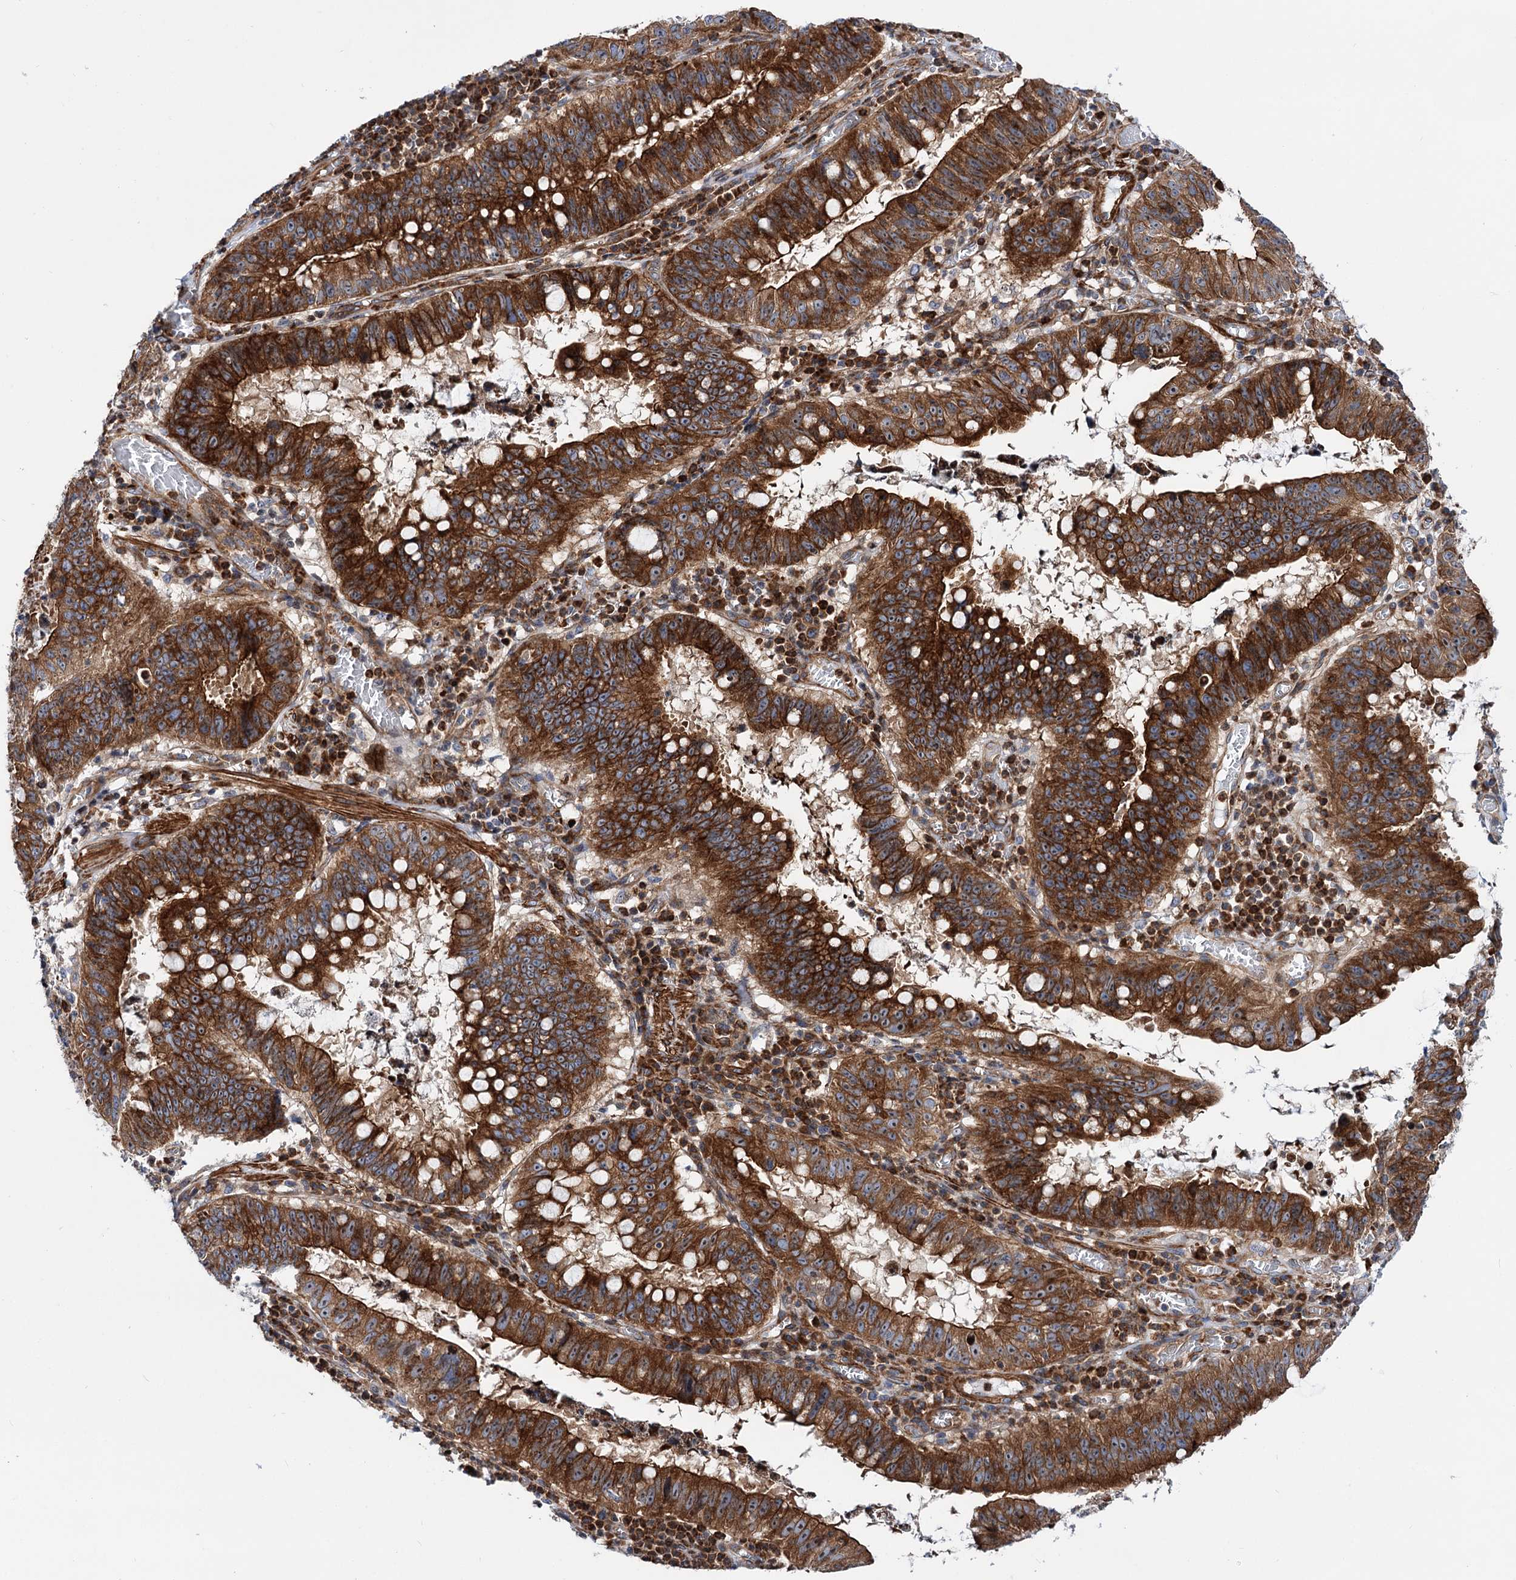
{"staining": {"intensity": "strong", "quantity": ">75%", "location": "cytoplasmic/membranous"}, "tissue": "stomach cancer", "cell_type": "Tumor cells", "image_type": "cancer", "snomed": [{"axis": "morphology", "description": "Adenocarcinoma, NOS"}, {"axis": "topography", "description": "Stomach"}], "caption": "Human stomach cancer stained with a protein marker displays strong staining in tumor cells.", "gene": "THAP9", "patient": {"sex": "male", "age": 59}}